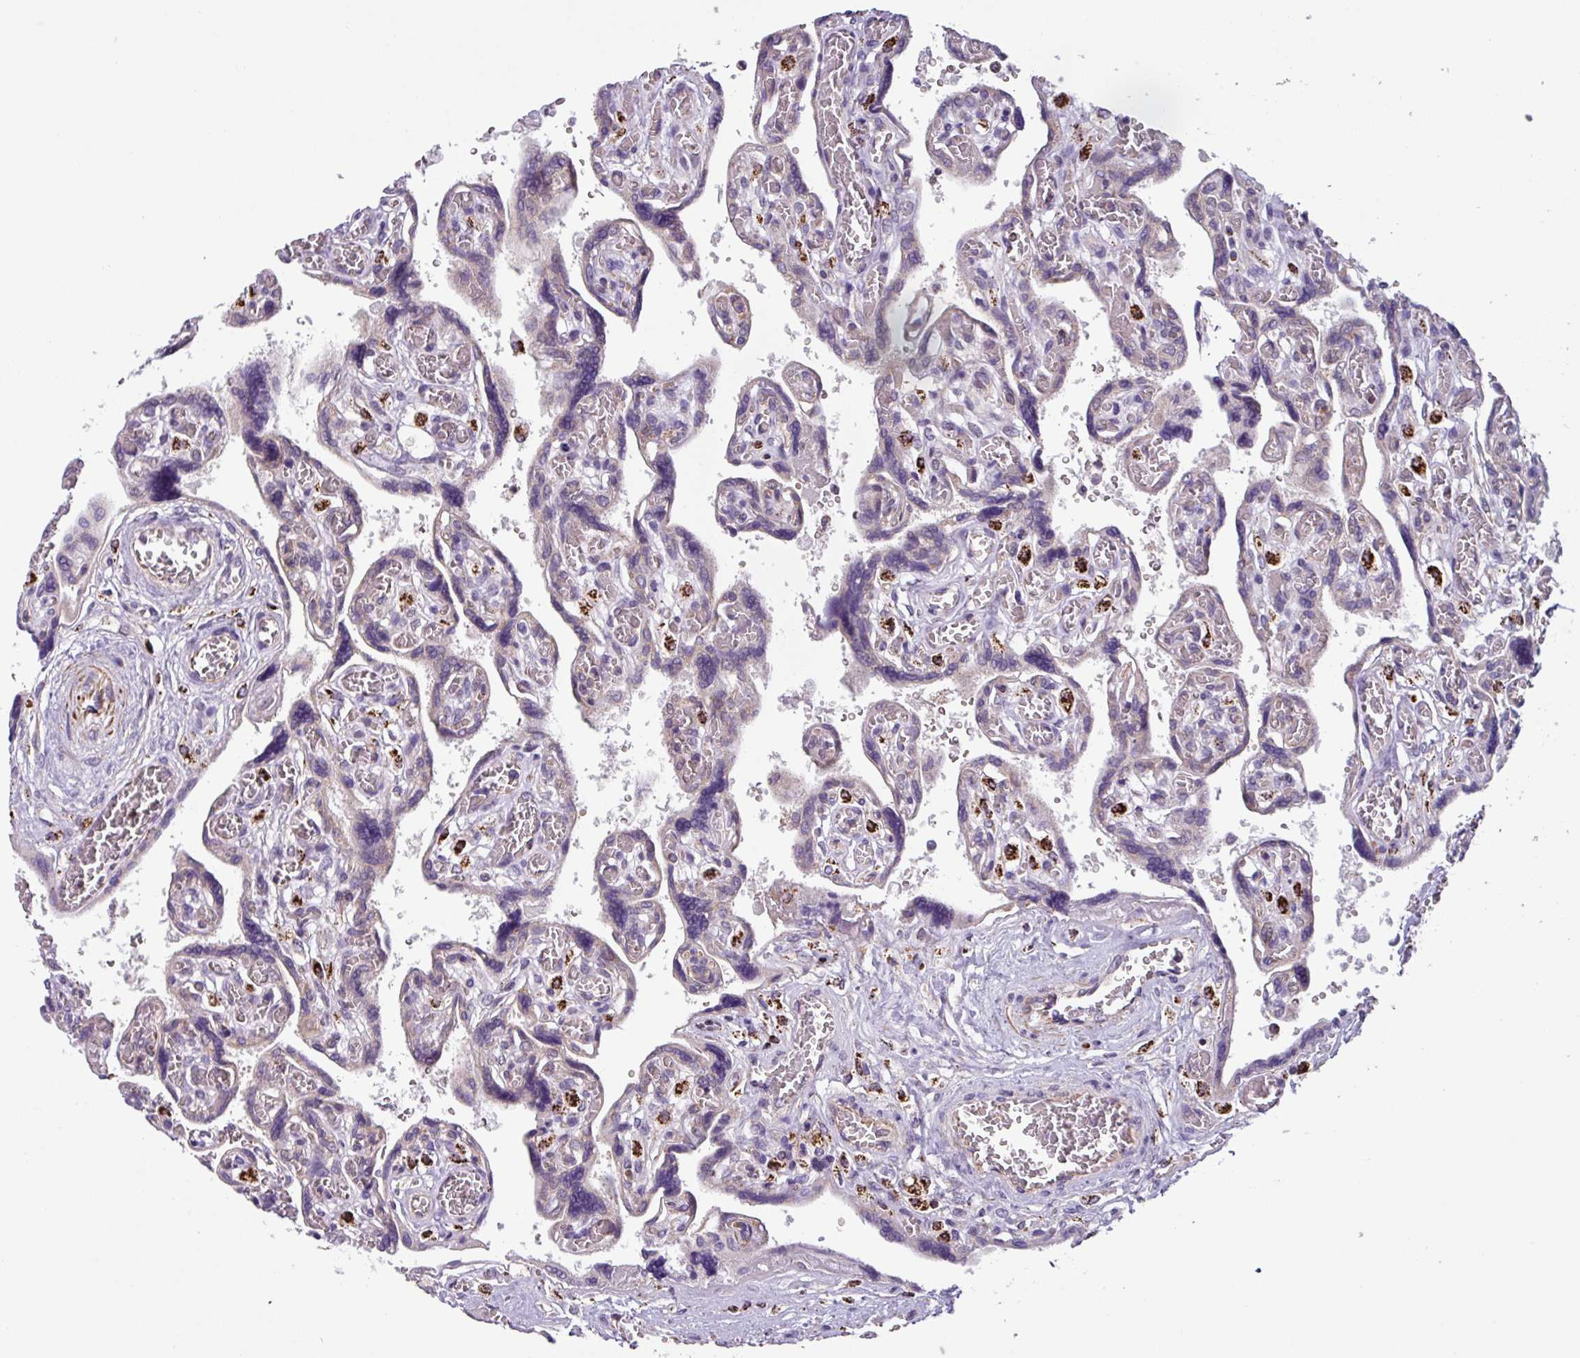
{"staining": {"intensity": "negative", "quantity": "none", "location": "none"}, "tissue": "placenta", "cell_type": "Decidual cells", "image_type": "normal", "snomed": [{"axis": "morphology", "description": "Normal tissue, NOS"}, {"axis": "topography", "description": "Placenta"}], "caption": "Immunohistochemistry (IHC) photomicrograph of unremarkable human placenta stained for a protein (brown), which displays no expression in decidual cells.", "gene": "AKIRIN1", "patient": {"sex": "female", "age": 39}}